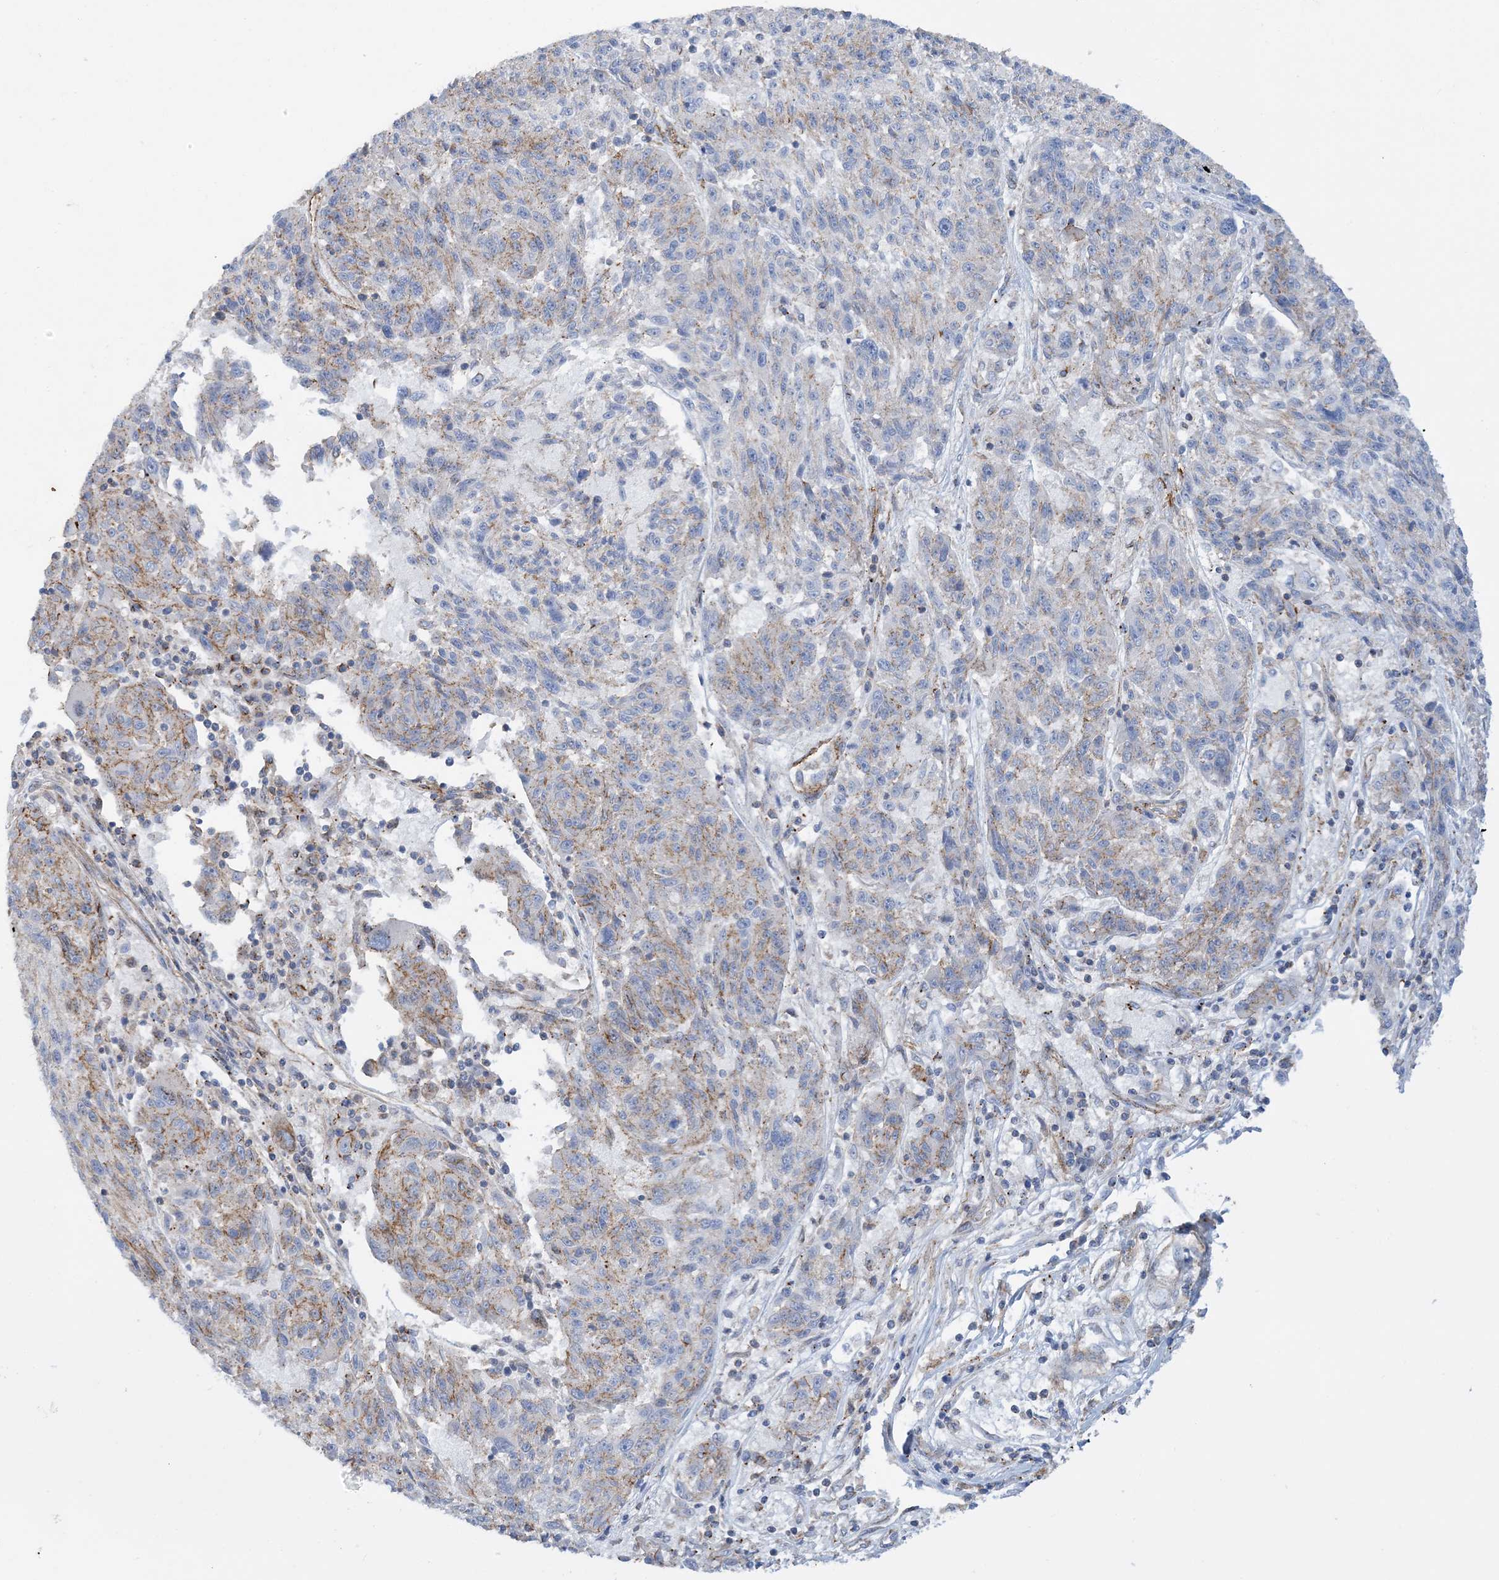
{"staining": {"intensity": "negative", "quantity": "none", "location": "none"}, "tissue": "melanoma", "cell_type": "Tumor cells", "image_type": "cancer", "snomed": [{"axis": "morphology", "description": "Malignant melanoma, NOS"}, {"axis": "topography", "description": "Skin"}], "caption": "A micrograph of human melanoma is negative for staining in tumor cells.", "gene": "CALHM5", "patient": {"sex": "male", "age": 53}}